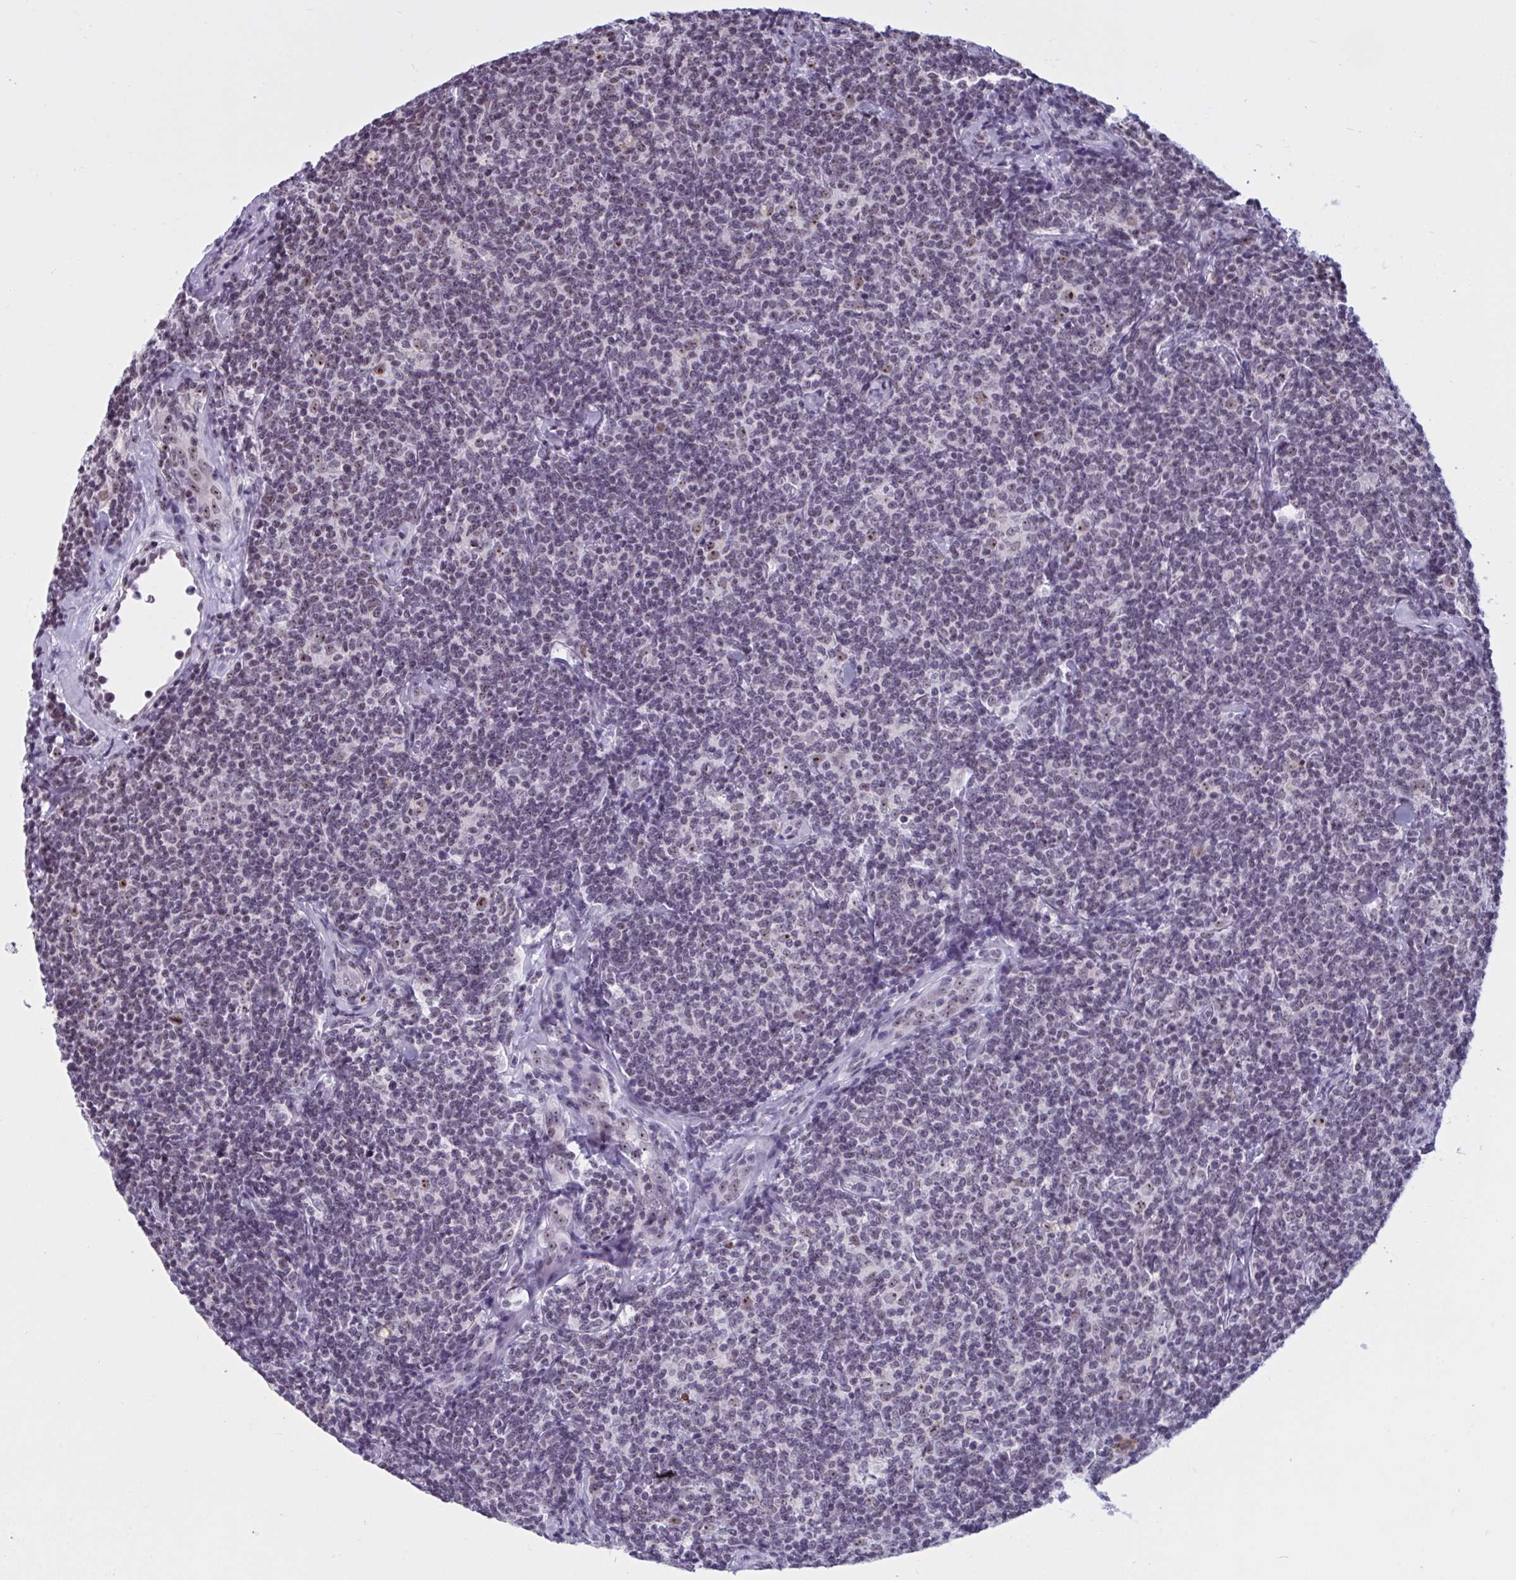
{"staining": {"intensity": "weak", "quantity": "25%-75%", "location": "nuclear"}, "tissue": "lymphoma", "cell_type": "Tumor cells", "image_type": "cancer", "snomed": [{"axis": "morphology", "description": "Malignant lymphoma, non-Hodgkin's type, Low grade"}, {"axis": "topography", "description": "Lymph node"}], "caption": "High-power microscopy captured an IHC image of lymphoma, revealing weak nuclear staining in about 25%-75% of tumor cells.", "gene": "TGM6", "patient": {"sex": "female", "age": 56}}